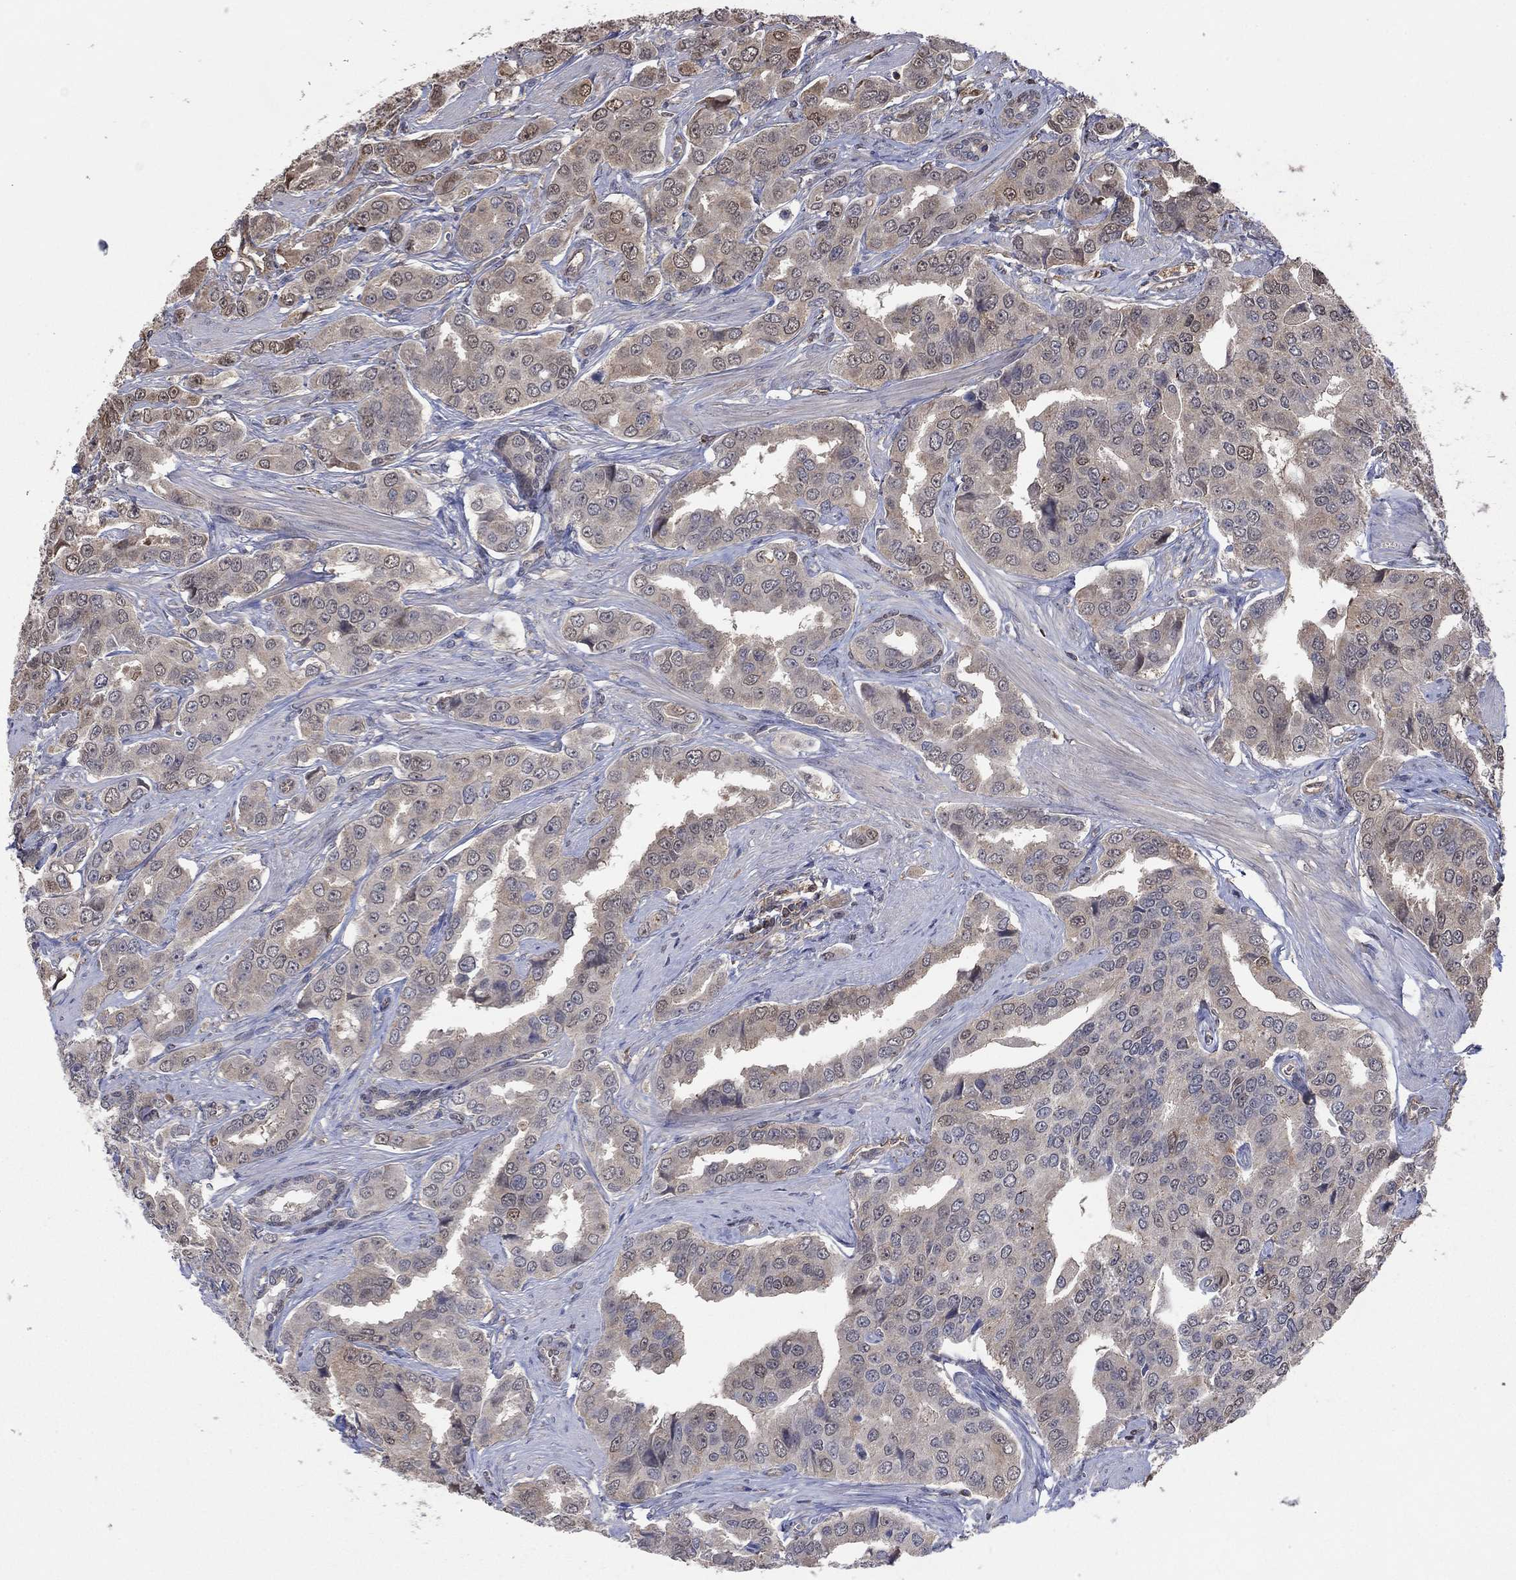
{"staining": {"intensity": "weak", "quantity": "<25%", "location": "cytoplasmic/membranous,nuclear"}, "tissue": "prostate cancer", "cell_type": "Tumor cells", "image_type": "cancer", "snomed": [{"axis": "morphology", "description": "Adenocarcinoma, NOS"}, {"axis": "topography", "description": "Prostate and seminal vesicle, NOS"}, {"axis": "topography", "description": "Prostate"}], "caption": "Adenocarcinoma (prostate) was stained to show a protein in brown. There is no significant expression in tumor cells.", "gene": "RNF114", "patient": {"sex": "male", "age": 69}}